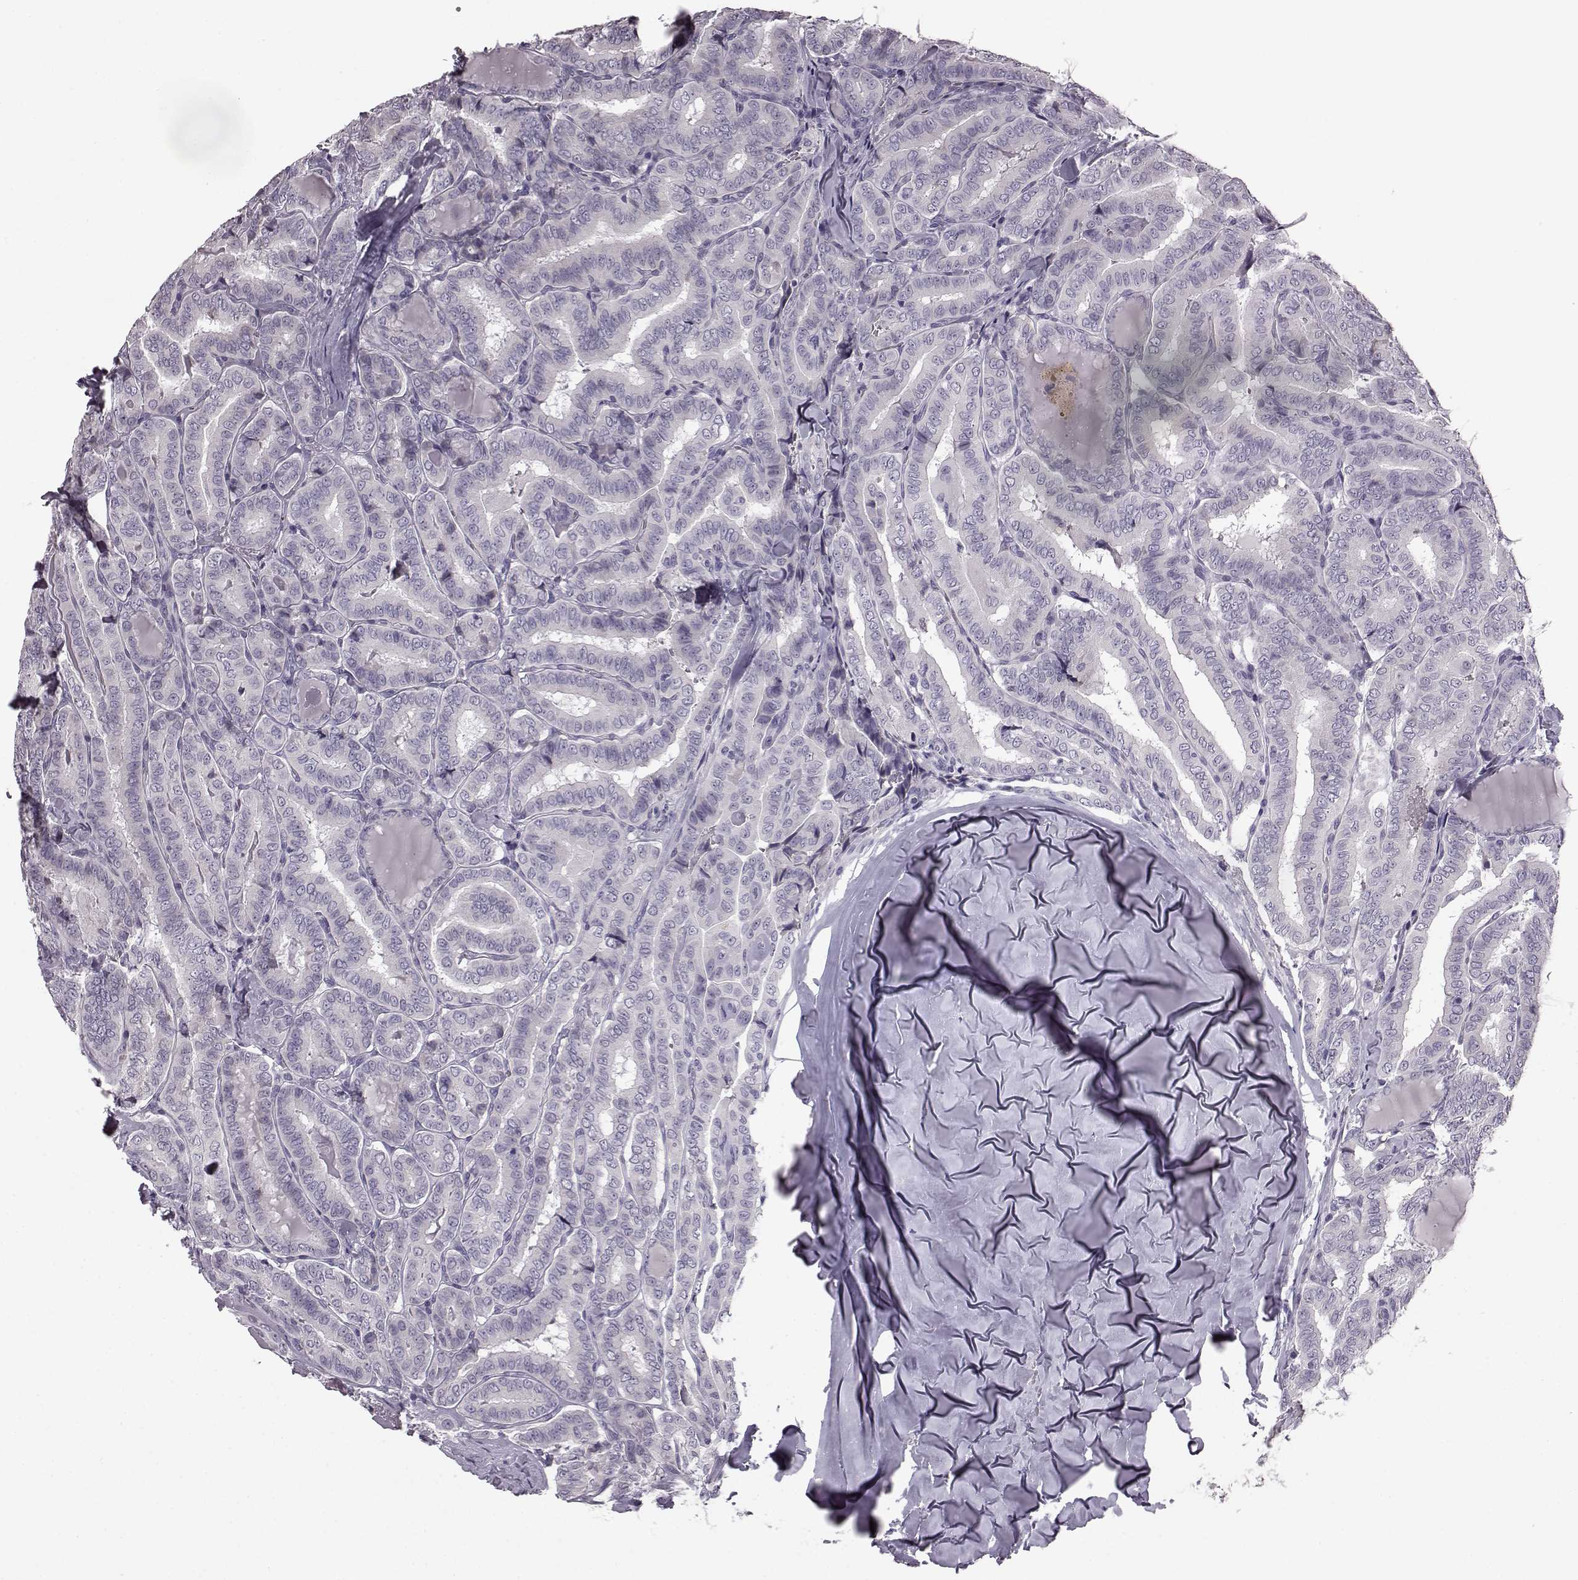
{"staining": {"intensity": "negative", "quantity": "none", "location": "none"}, "tissue": "thyroid cancer", "cell_type": "Tumor cells", "image_type": "cancer", "snomed": [{"axis": "morphology", "description": "Papillary adenocarcinoma, NOS"}, {"axis": "morphology", "description": "Papillary adenoma metastatic"}, {"axis": "topography", "description": "Thyroid gland"}], "caption": "IHC of human thyroid papillary adenoma metastatic shows no expression in tumor cells. Nuclei are stained in blue.", "gene": "ODAD4", "patient": {"sex": "female", "age": 50}}